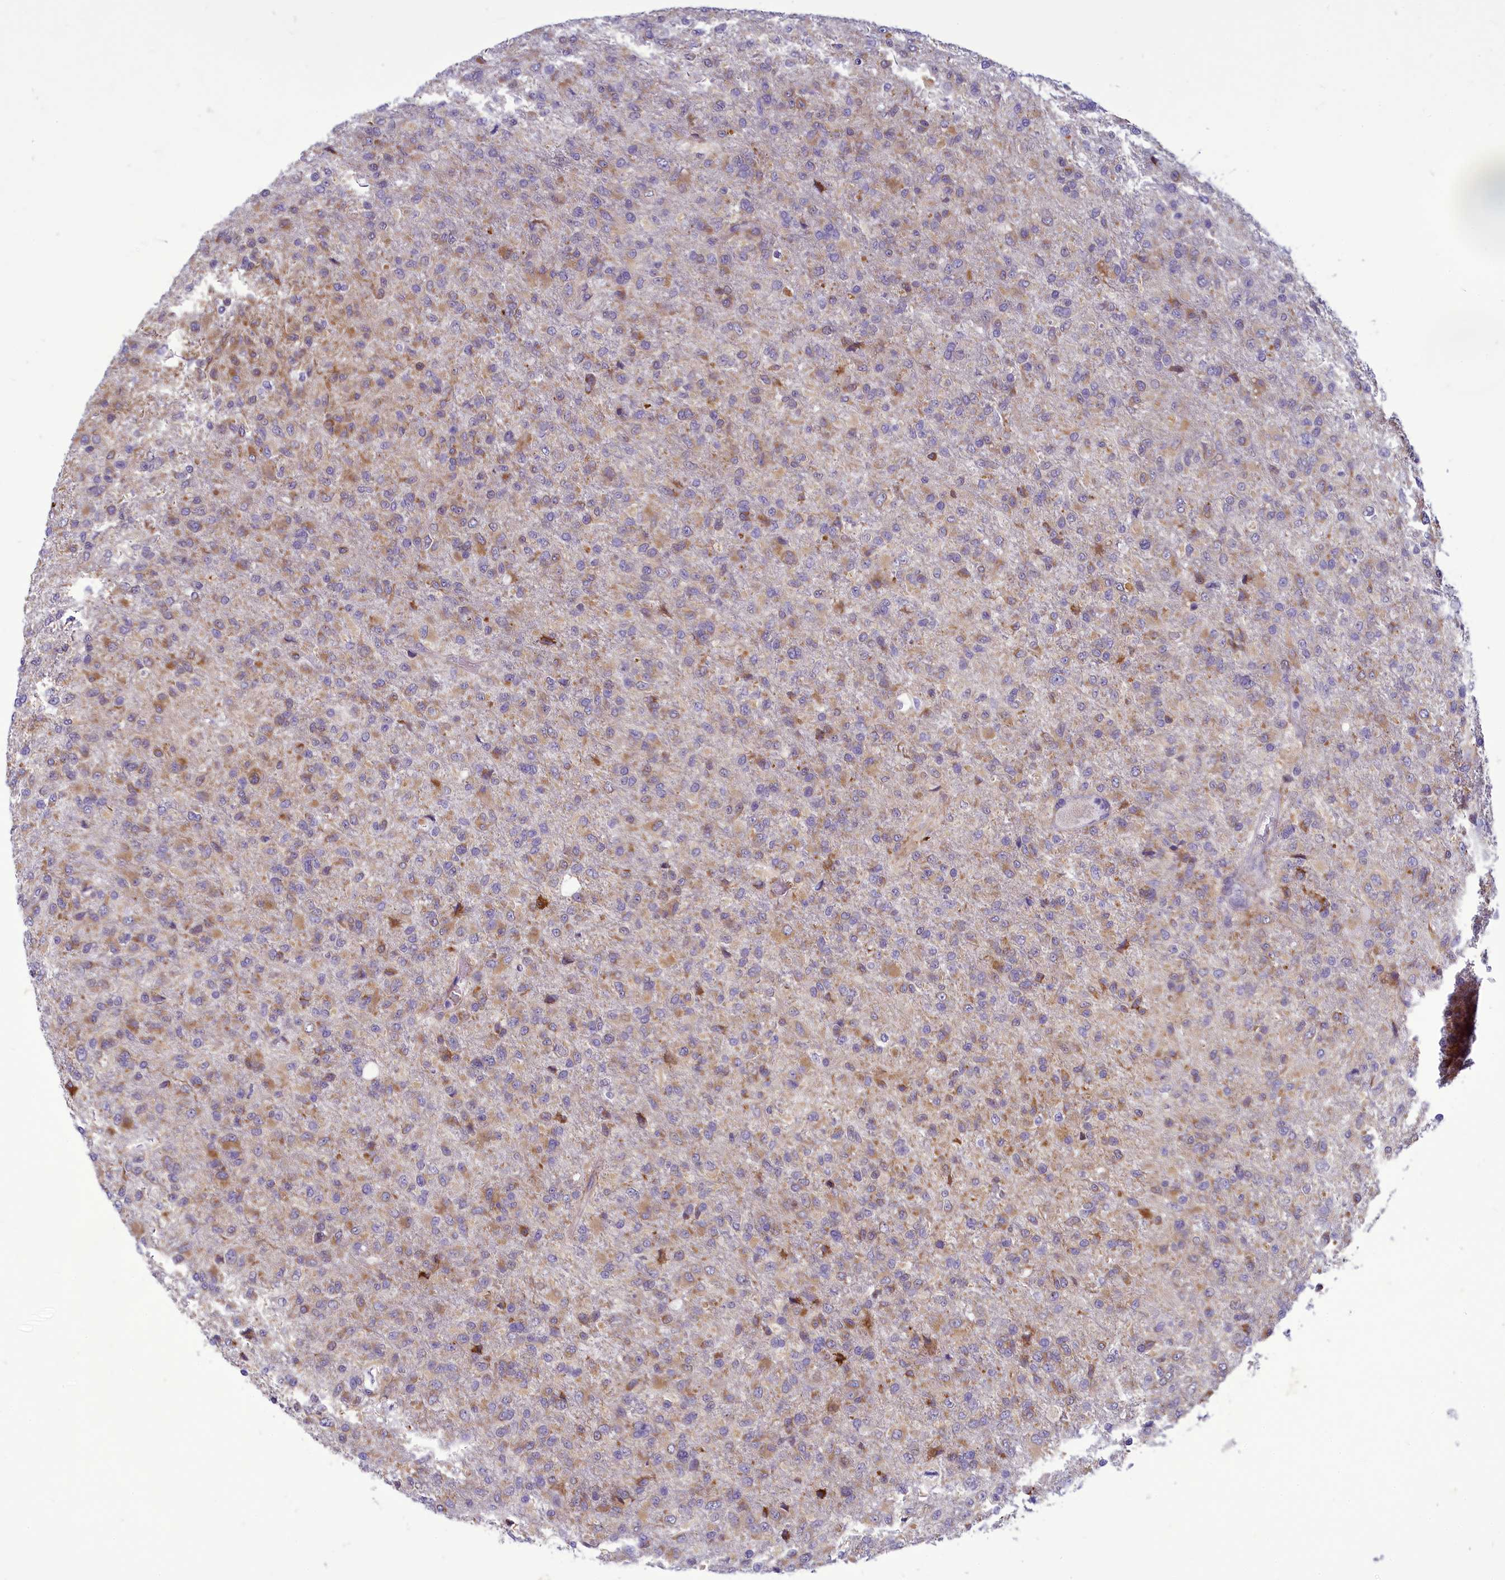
{"staining": {"intensity": "weak", "quantity": "25%-75%", "location": "cytoplasmic/membranous"}, "tissue": "glioma", "cell_type": "Tumor cells", "image_type": "cancer", "snomed": [{"axis": "morphology", "description": "Glioma, malignant, High grade"}, {"axis": "topography", "description": "Brain"}], "caption": "Glioma stained with a protein marker reveals weak staining in tumor cells.", "gene": "CENATAC", "patient": {"sex": "female", "age": 74}}